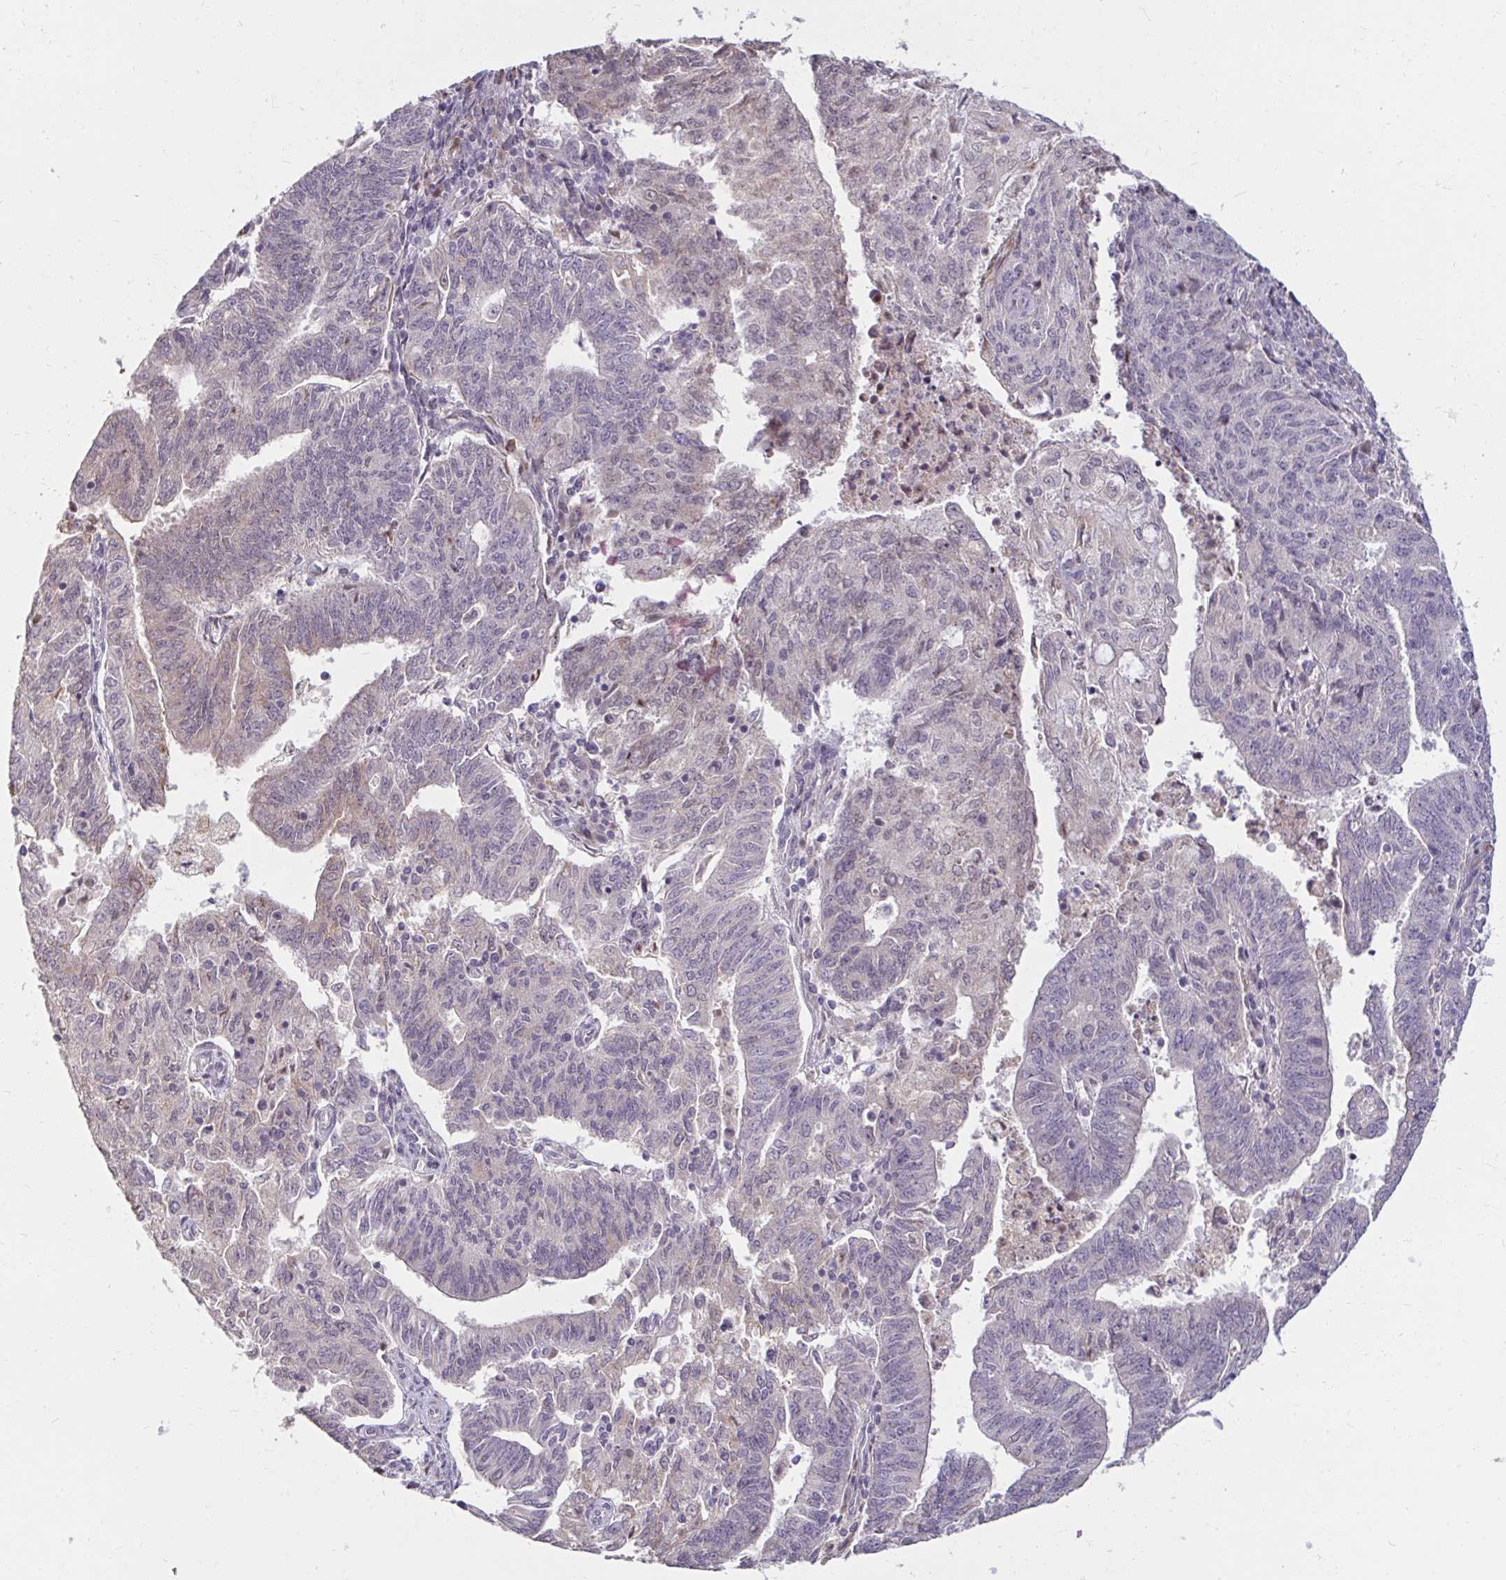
{"staining": {"intensity": "negative", "quantity": "none", "location": "none"}, "tissue": "endometrial cancer", "cell_type": "Tumor cells", "image_type": "cancer", "snomed": [{"axis": "morphology", "description": "Adenocarcinoma, NOS"}, {"axis": "topography", "description": "Endometrium"}], "caption": "Immunohistochemistry (IHC) micrograph of endometrial cancer stained for a protein (brown), which exhibits no staining in tumor cells.", "gene": "DDN", "patient": {"sex": "female", "age": 82}}